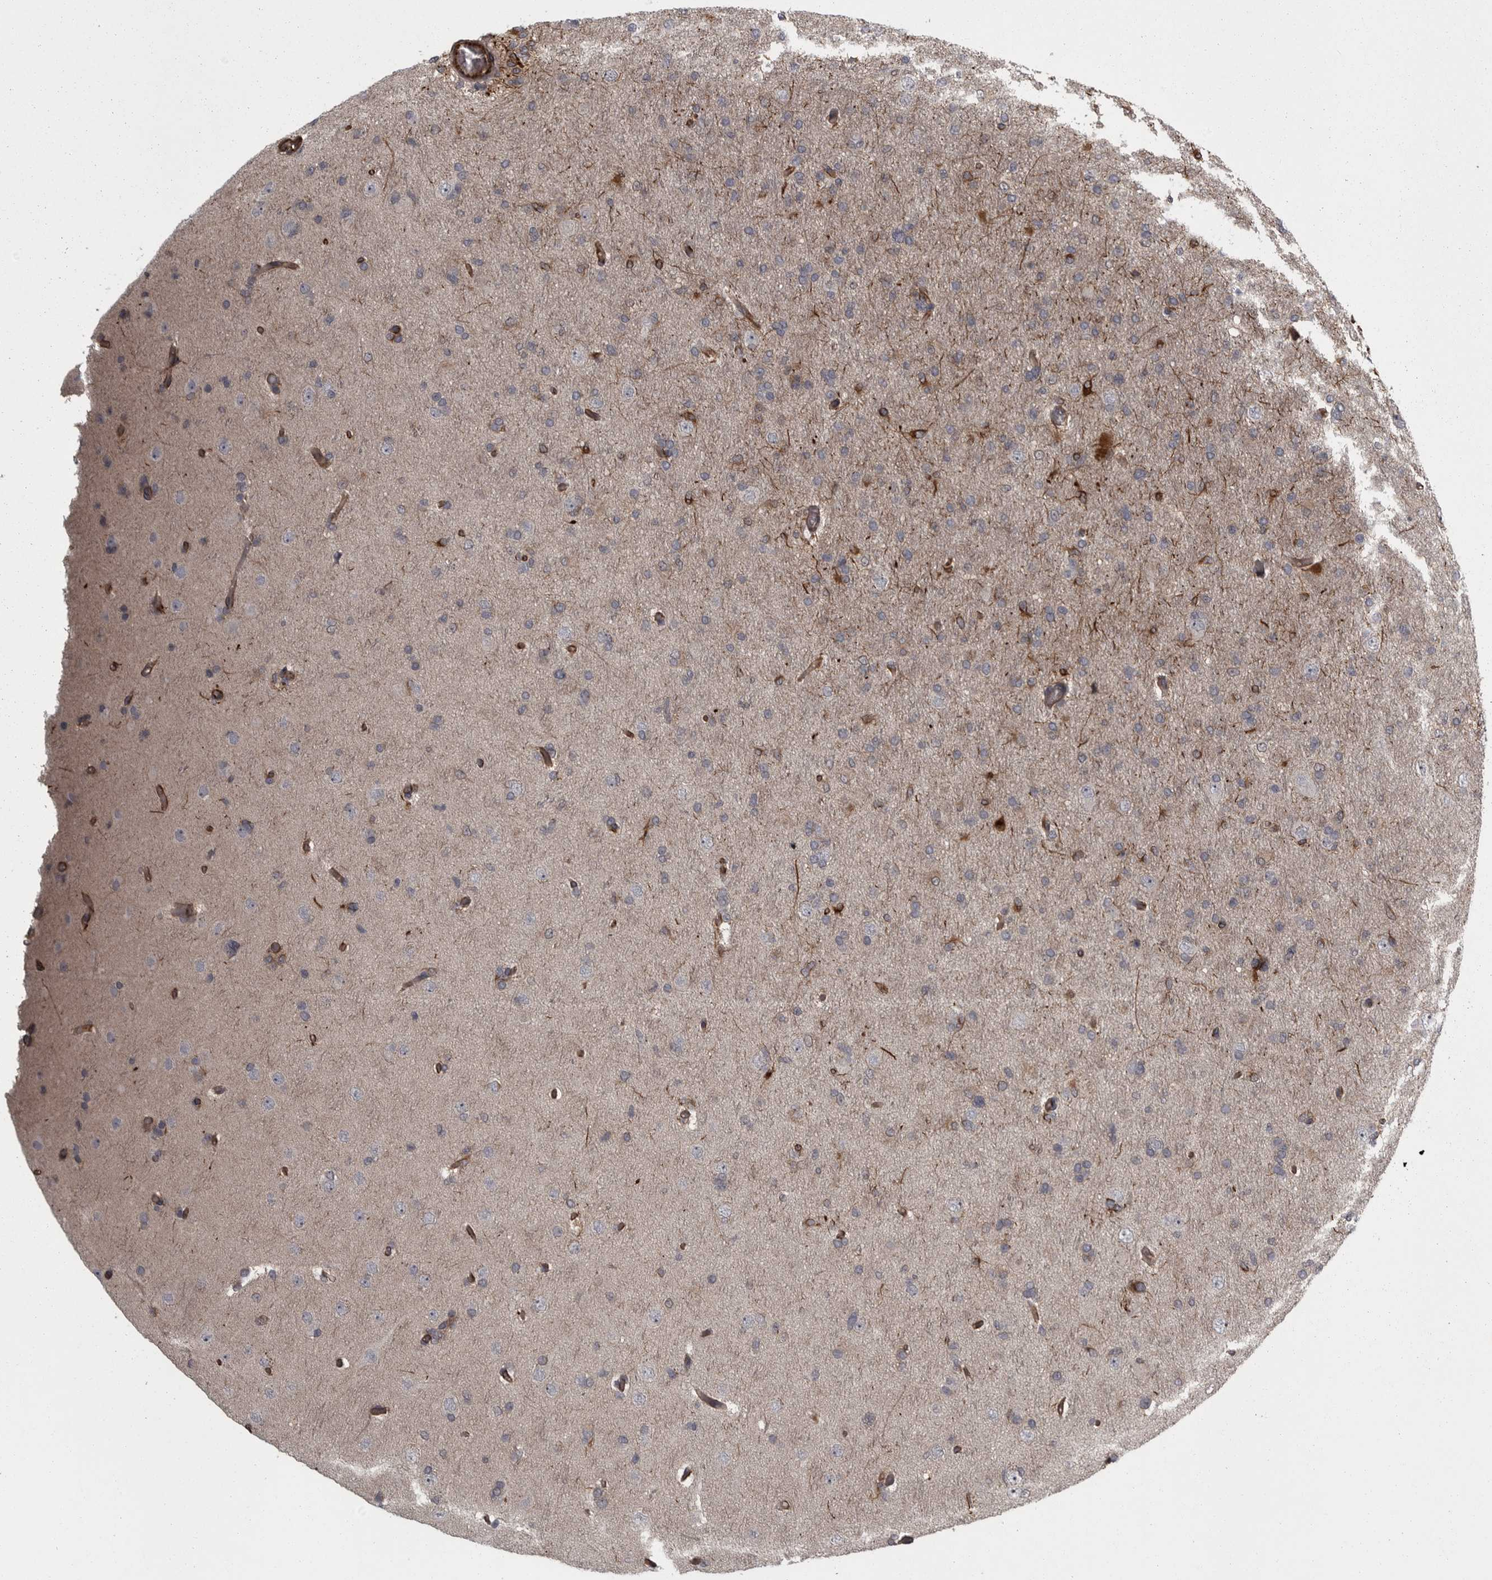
{"staining": {"intensity": "weak", "quantity": "25%-75%", "location": "cytoplasmic/membranous"}, "tissue": "glioma", "cell_type": "Tumor cells", "image_type": "cancer", "snomed": [{"axis": "morphology", "description": "Glioma, malignant, High grade"}, {"axis": "topography", "description": "Cerebral cortex"}], "caption": "About 25%-75% of tumor cells in glioma demonstrate weak cytoplasmic/membranous protein positivity as visualized by brown immunohistochemical staining.", "gene": "FAAP100", "patient": {"sex": "female", "age": 36}}